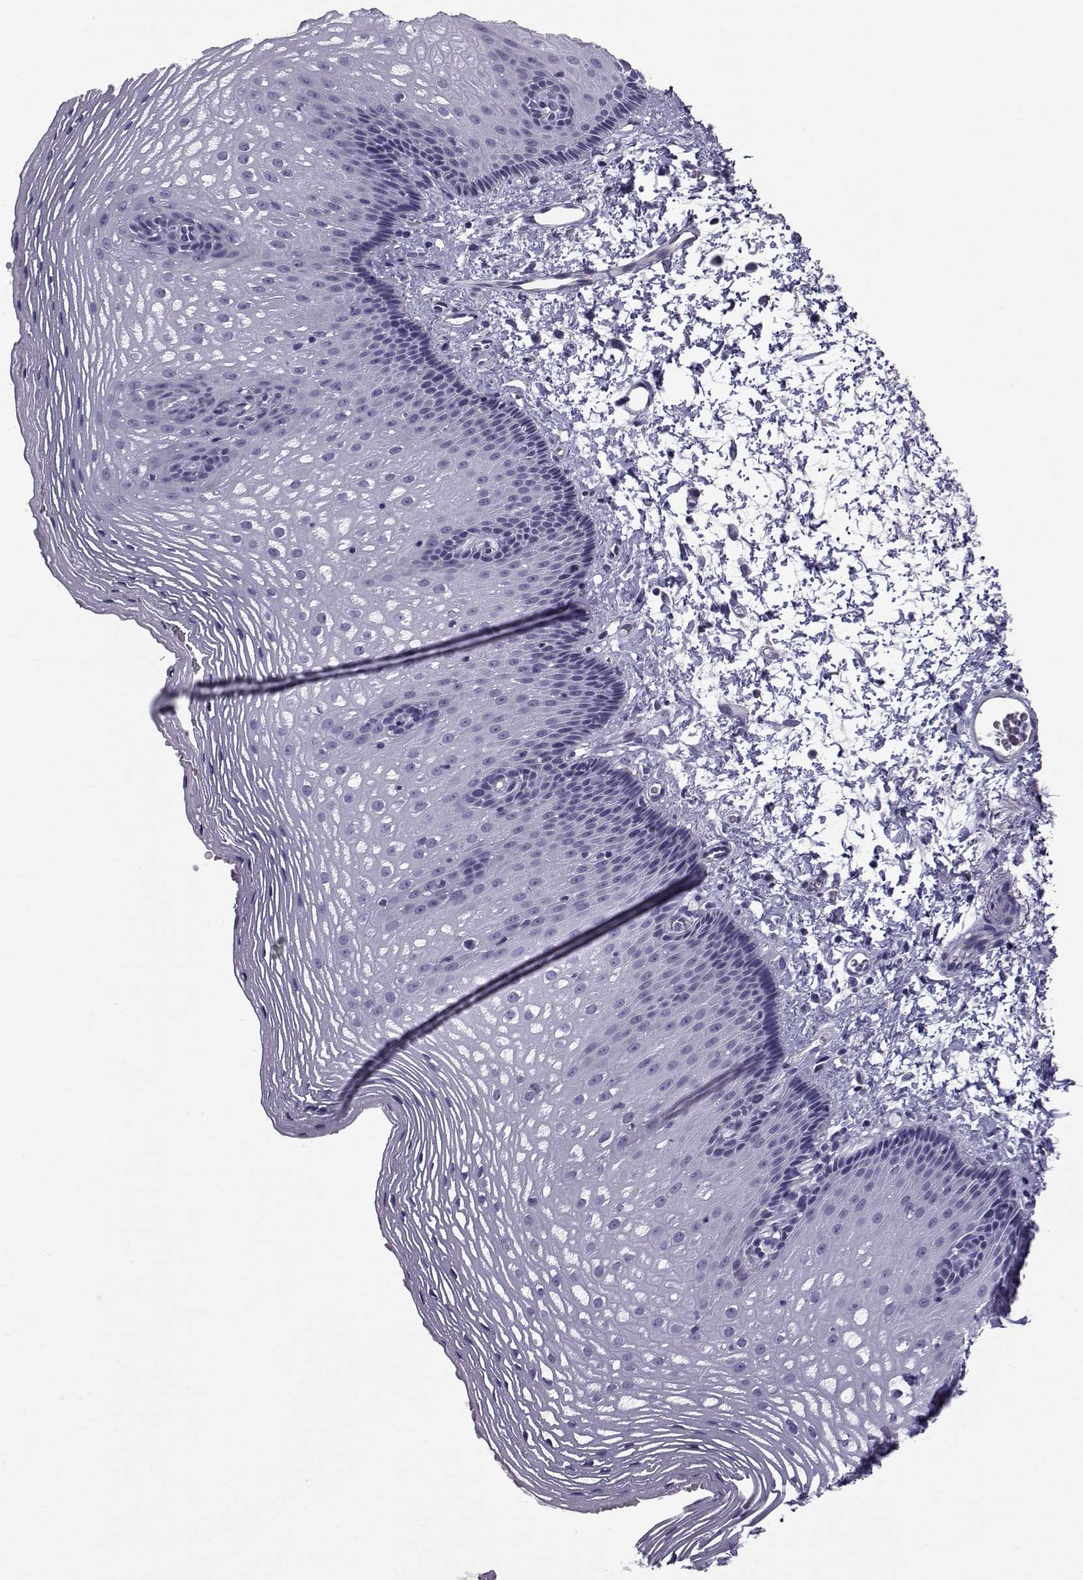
{"staining": {"intensity": "negative", "quantity": "none", "location": "none"}, "tissue": "esophagus", "cell_type": "Squamous epithelial cells", "image_type": "normal", "snomed": [{"axis": "morphology", "description": "Normal tissue, NOS"}, {"axis": "topography", "description": "Esophagus"}], "caption": "DAB (3,3'-diaminobenzidine) immunohistochemical staining of normal human esophagus shows no significant expression in squamous epithelial cells.", "gene": "RNASE12", "patient": {"sex": "male", "age": 76}}